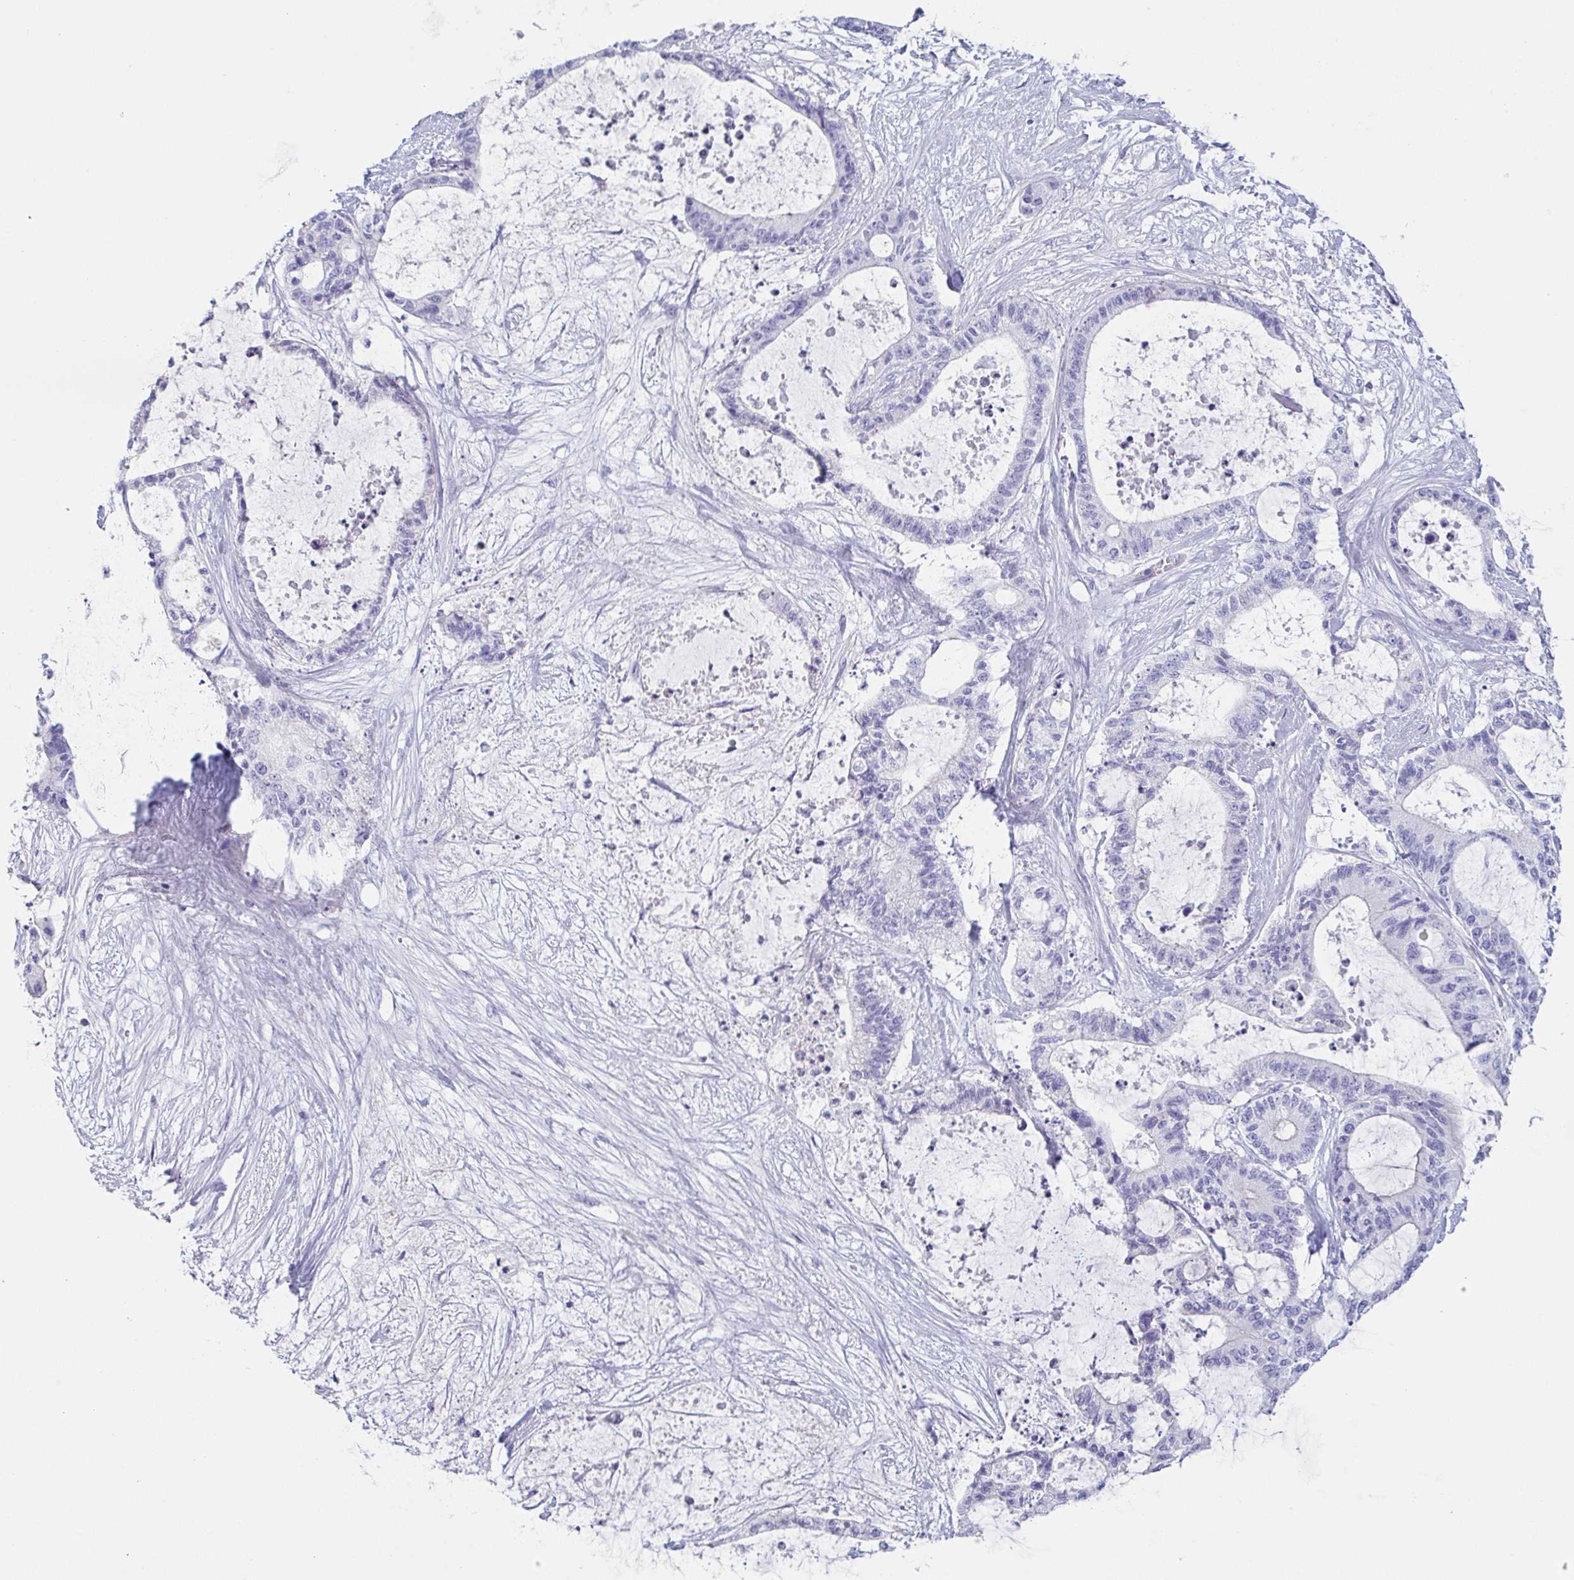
{"staining": {"intensity": "negative", "quantity": "none", "location": "none"}, "tissue": "liver cancer", "cell_type": "Tumor cells", "image_type": "cancer", "snomed": [{"axis": "morphology", "description": "Normal tissue, NOS"}, {"axis": "morphology", "description": "Cholangiocarcinoma"}, {"axis": "topography", "description": "Liver"}, {"axis": "topography", "description": "Peripheral nerve tissue"}], "caption": "A histopathology image of liver cancer stained for a protein demonstrates no brown staining in tumor cells.", "gene": "PRR4", "patient": {"sex": "female", "age": 73}}